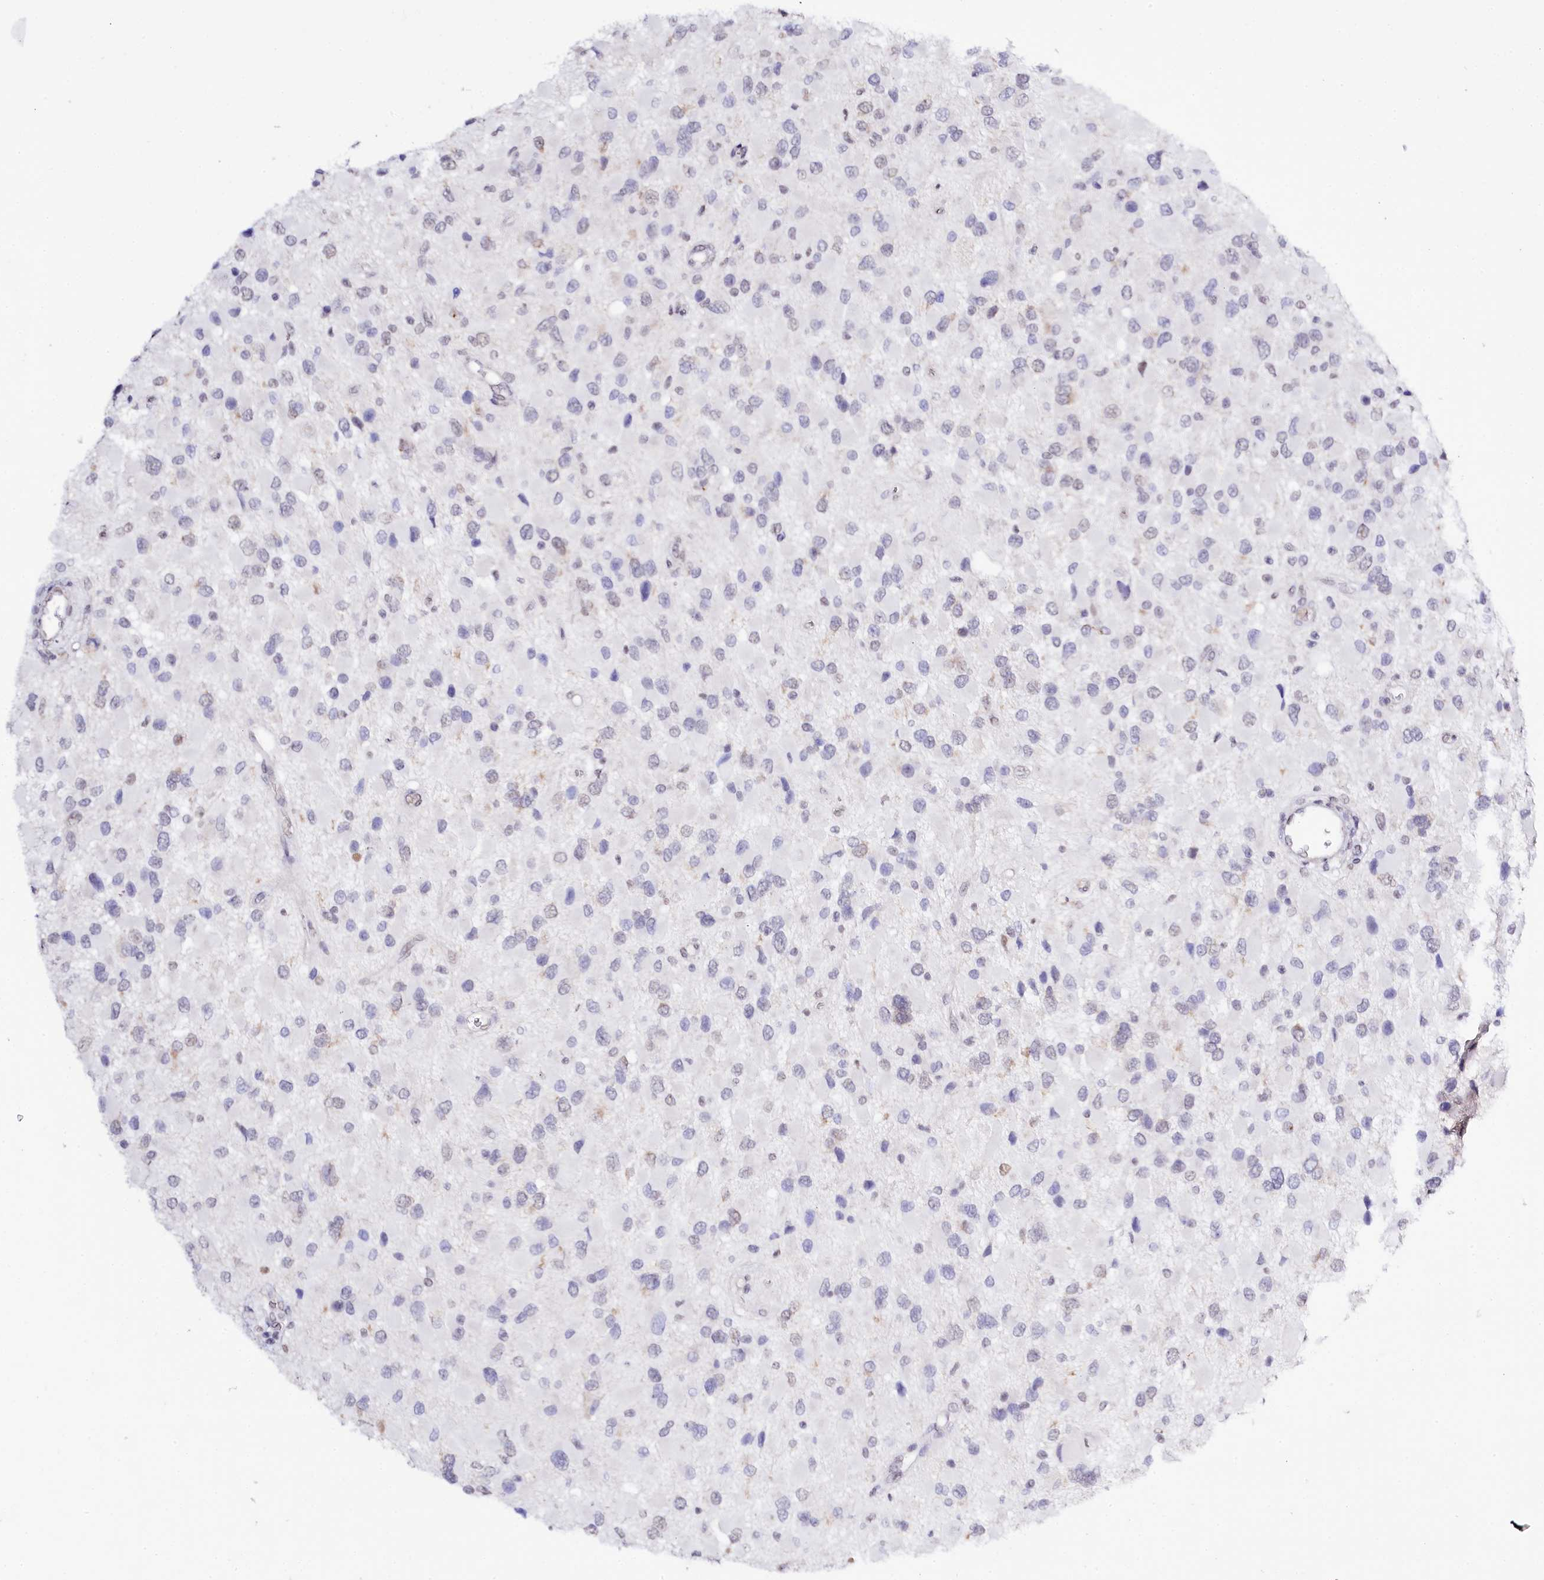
{"staining": {"intensity": "negative", "quantity": "none", "location": "none"}, "tissue": "glioma", "cell_type": "Tumor cells", "image_type": "cancer", "snomed": [{"axis": "morphology", "description": "Glioma, malignant, High grade"}, {"axis": "topography", "description": "Brain"}], "caption": "Tumor cells are negative for brown protein staining in malignant glioma (high-grade).", "gene": "SPATS2", "patient": {"sex": "male", "age": 53}}